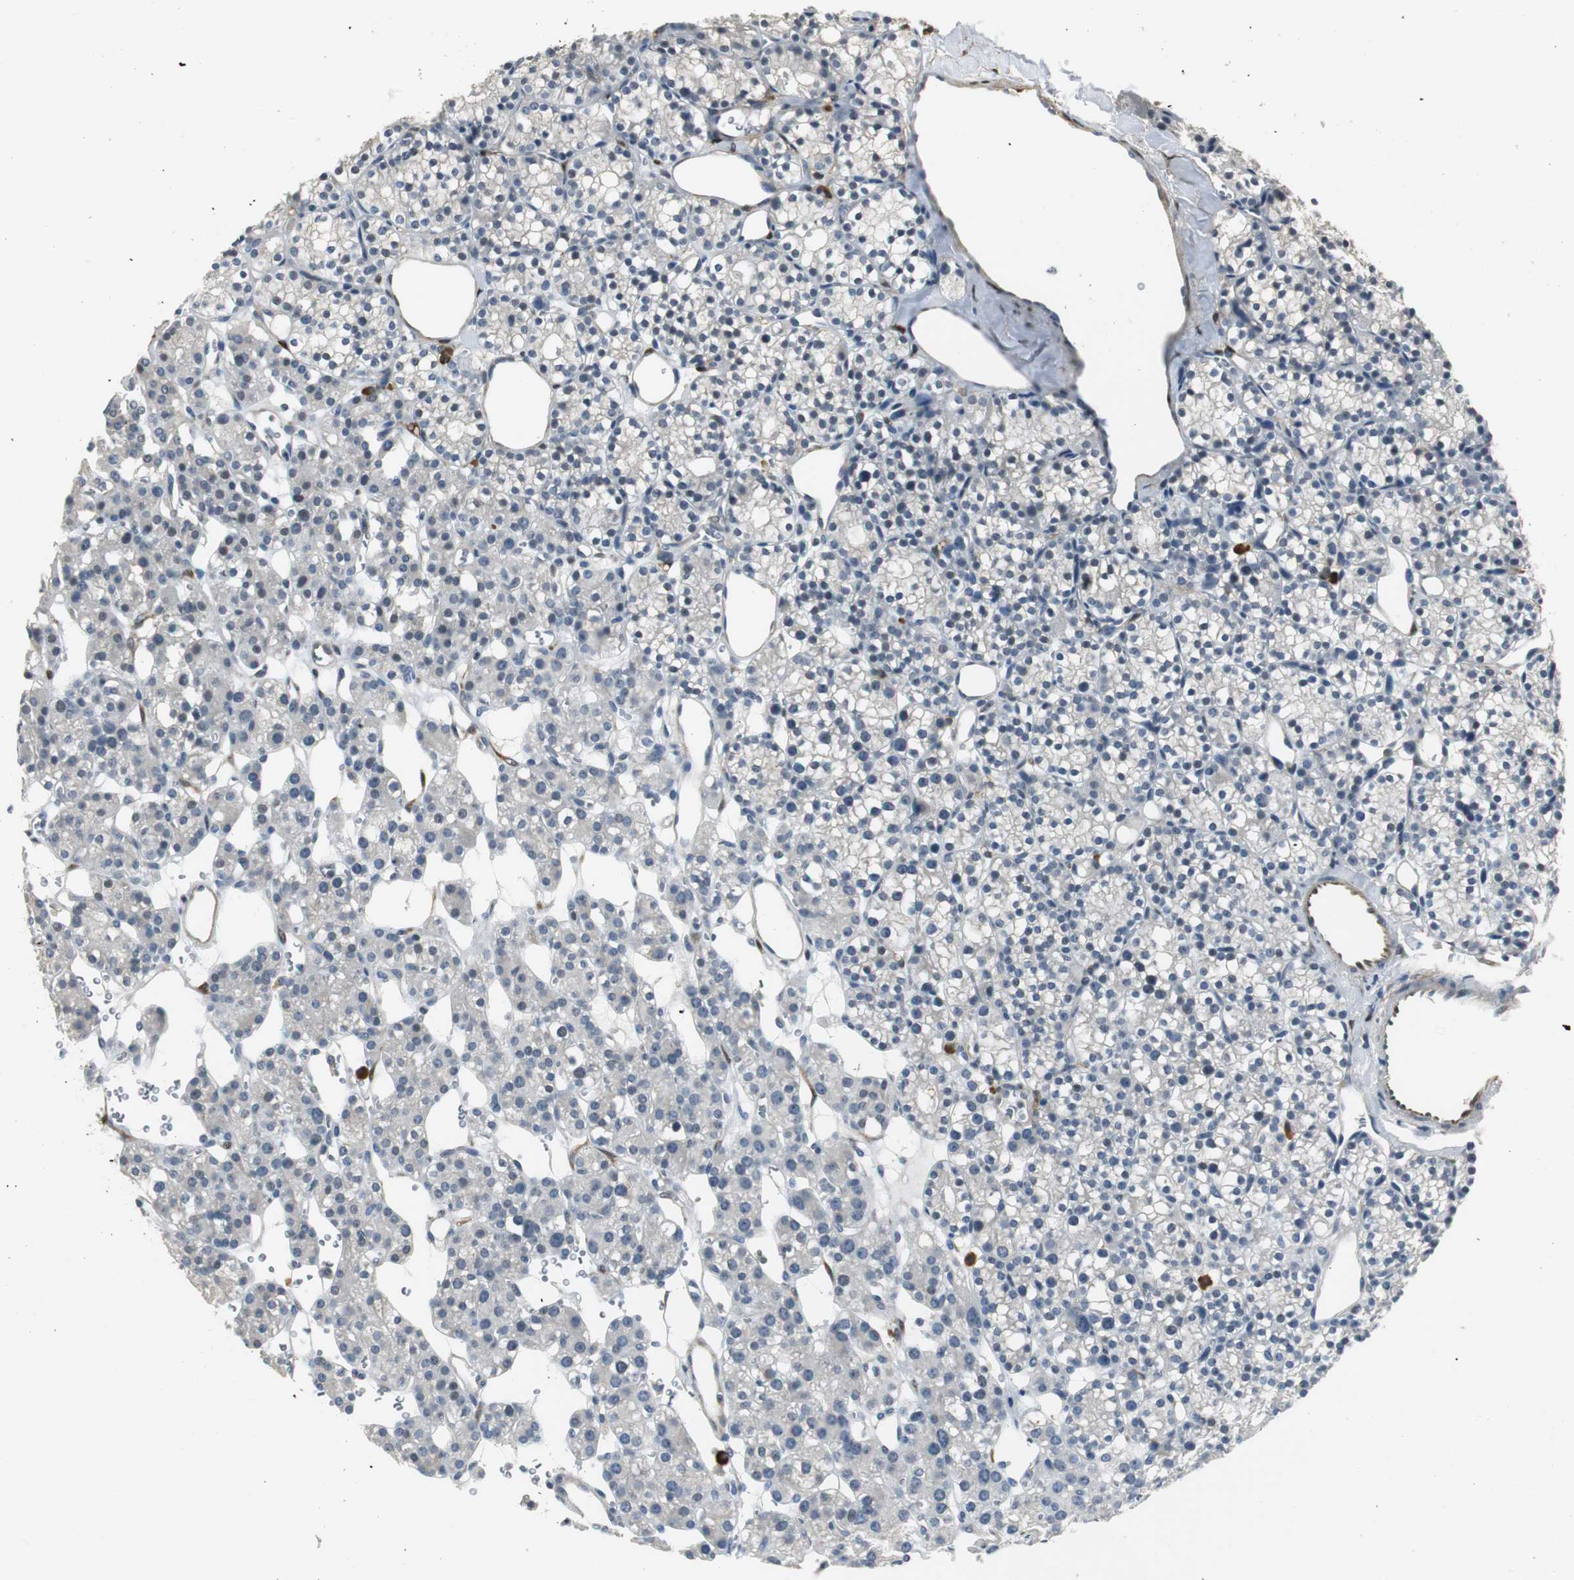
{"staining": {"intensity": "negative", "quantity": "none", "location": "none"}, "tissue": "parathyroid gland", "cell_type": "Glandular cells", "image_type": "normal", "snomed": [{"axis": "morphology", "description": "Normal tissue, NOS"}, {"axis": "topography", "description": "Parathyroid gland"}], "caption": "High power microscopy photomicrograph of an immunohistochemistry photomicrograph of unremarkable parathyroid gland, revealing no significant expression in glandular cells. Nuclei are stained in blue.", "gene": "FHL2", "patient": {"sex": "female", "age": 64}}